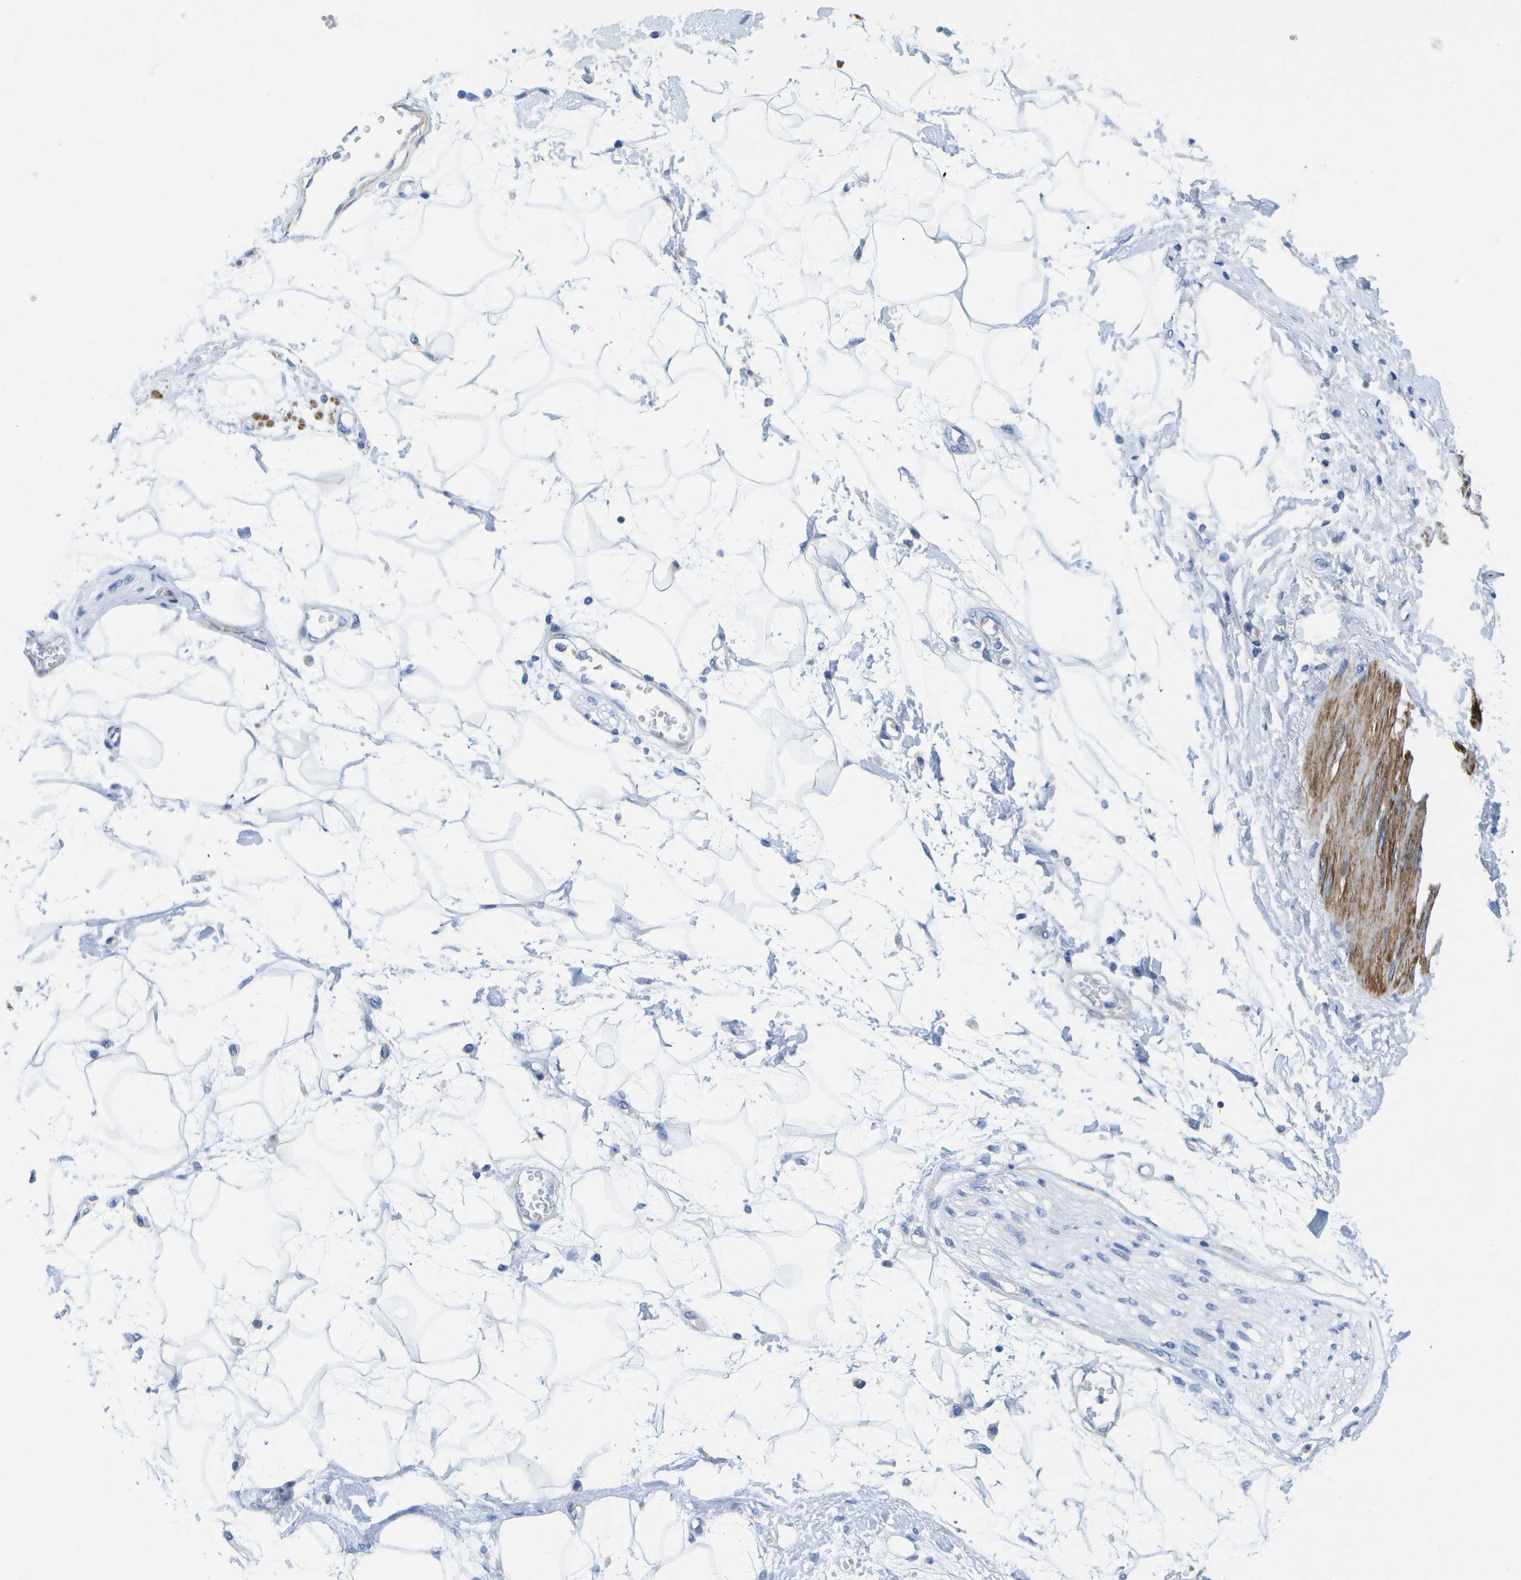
{"staining": {"intensity": "negative", "quantity": "none", "location": "none"}, "tissue": "adipose tissue", "cell_type": "Adipocytes", "image_type": "normal", "snomed": [{"axis": "morphology", "description": "Normal tissue, NOS"}, {"axis": "morphology", "description": "Adenocarcinoma, NOS"}, {"axis": "topography", "description": "Duodenum"}, {"axis": "topography", "description": "Peripheral nerve tissue"}], "caption": "Photomicrograph shows no protein expression in adipocytes of normal adipose tissue.", "gene": "ADGRG6", "patient": {"sex": "female", "age": 60}}